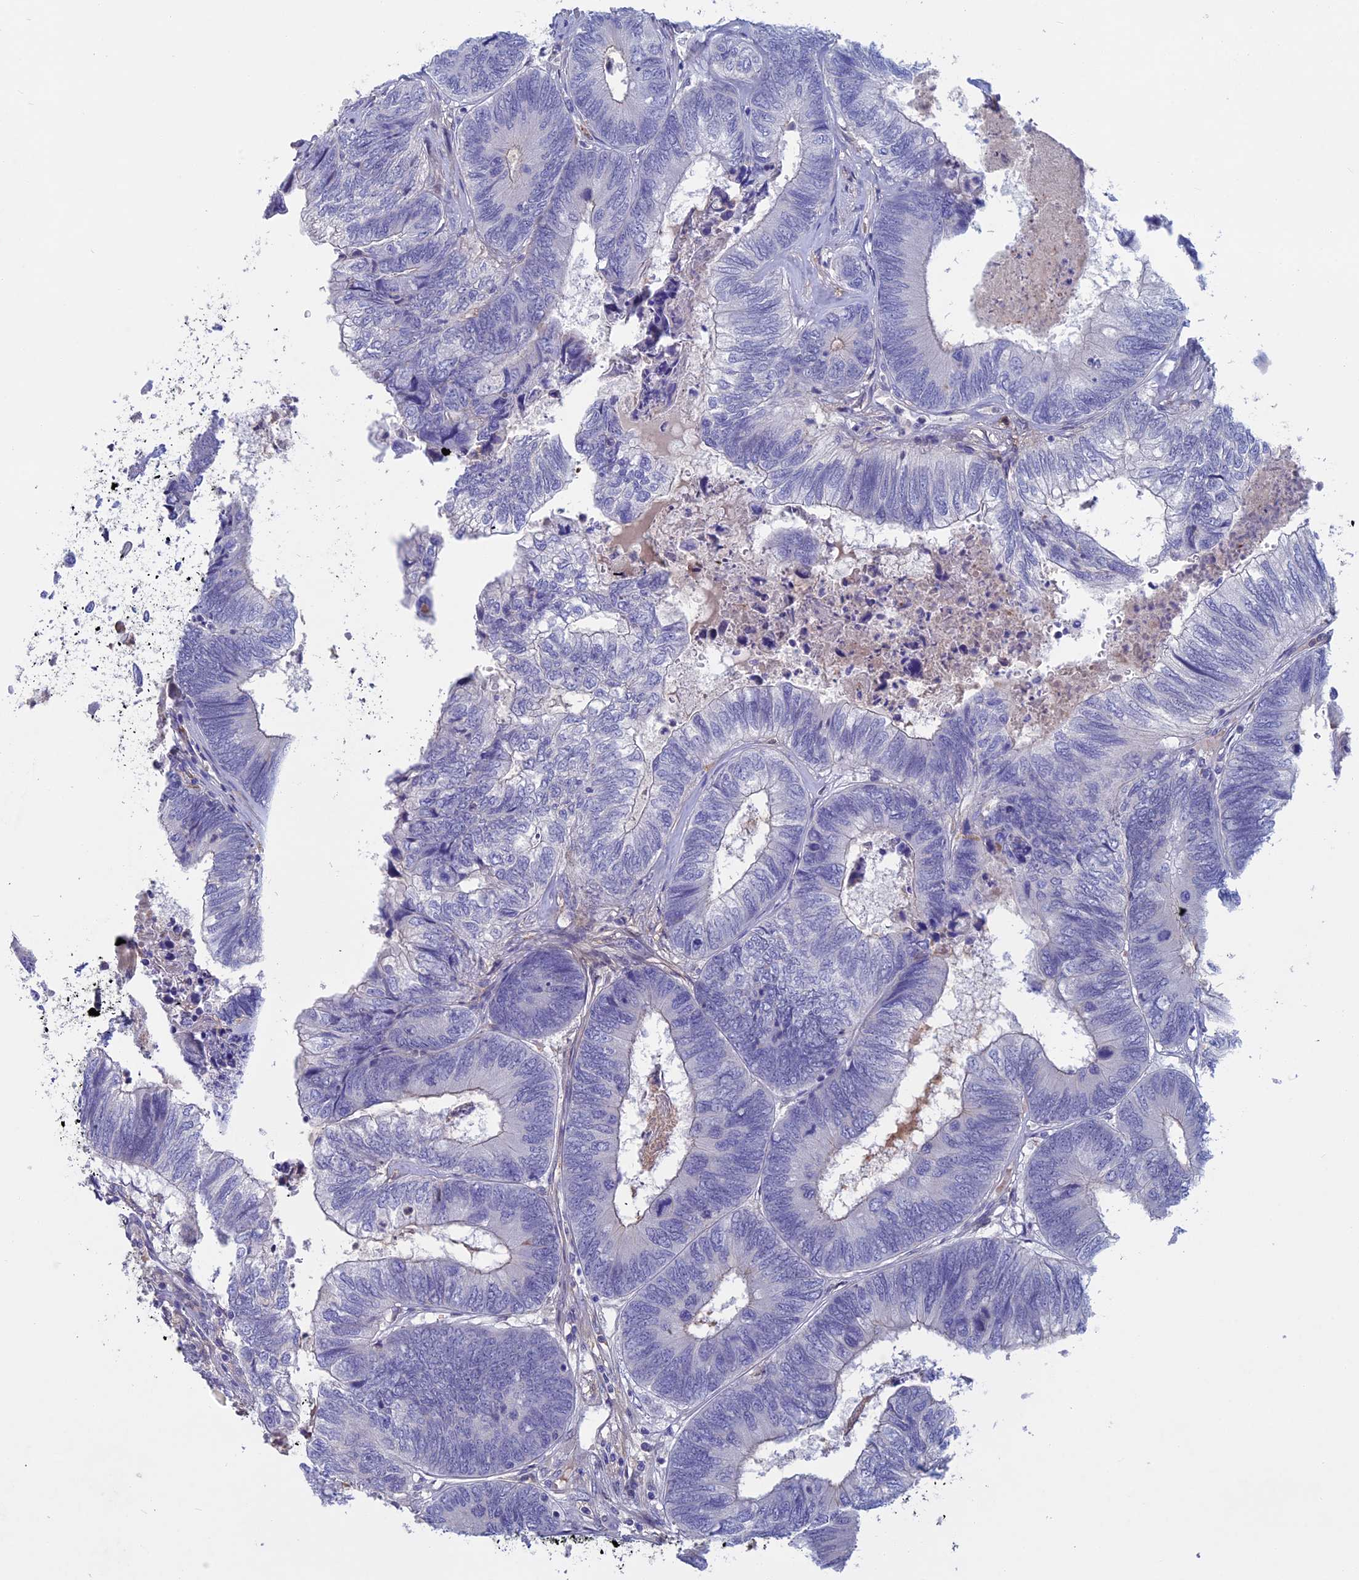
{"staining": {"intensity": "negative", "quantity": "none", "location": "none"}, "tissue": "colorectal cancer", "cell_type": "Tumor cells", "image_type": "cancer", "snomed": [{"axis": "morphology", "description": "Adenocarcinoma, NOS"}, {"axis": "topography", "description": "Colon"}], "caption": "Tumor cells are negative for protein expression in human colorectal adenocarcinoma.", "gene": "SLC2A6", "patient": {"sex": "female", "age": 67}}